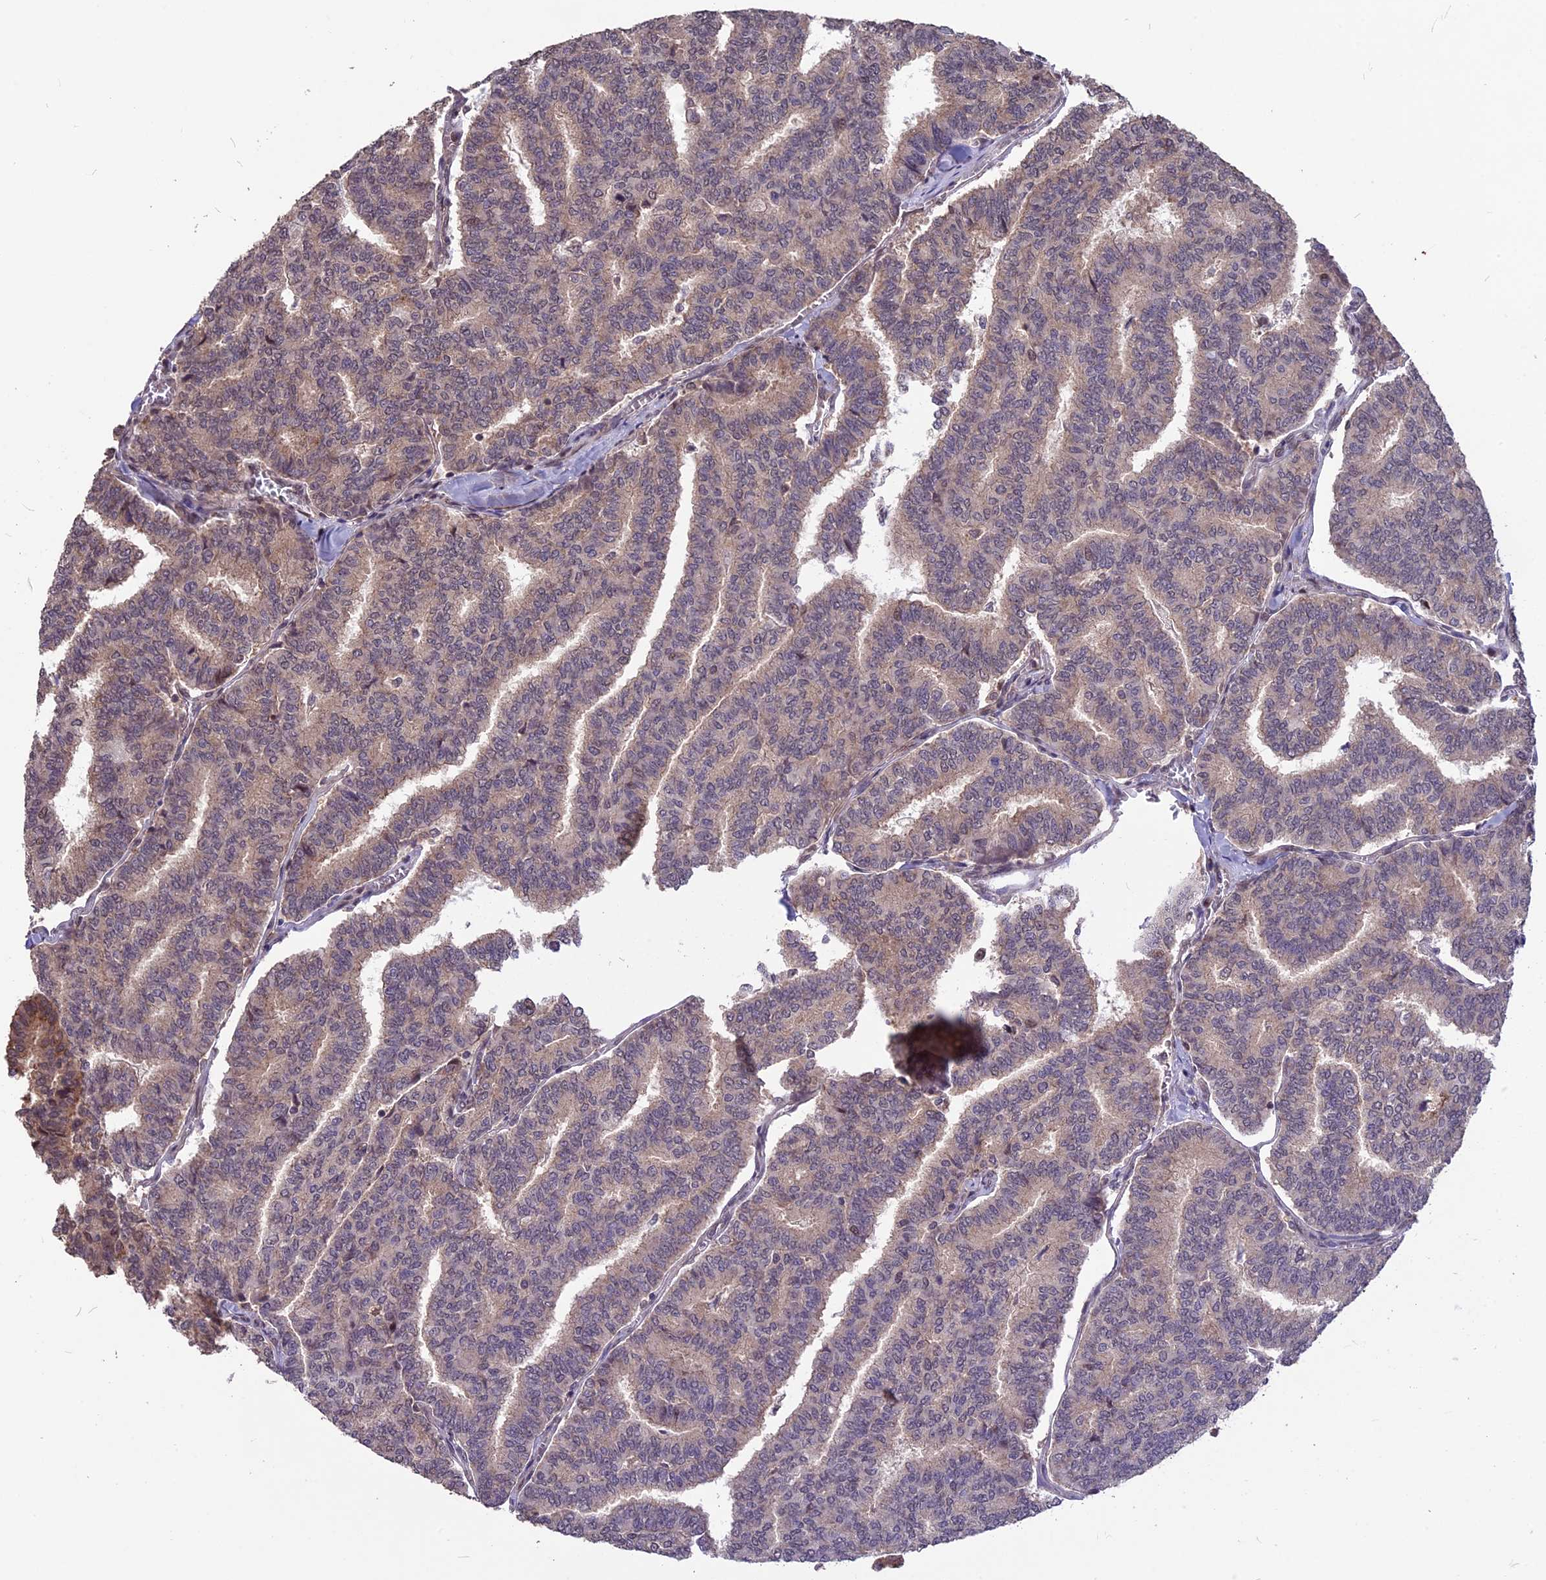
{"staining": {"intensity": "weak", "quantity": "<25%", "location": "cytoplasmic/membranous"}, "tissue": "thyroid cancer", "cell_type": "Tumor cells", "image_type": "cancer", "snomed": [{"axis": "morphology", "description": "Papillary adenocarcinoma, NOS"}, {"axis": "topography", "description": "Thyroid gland"}], "caption": "Immunohistochemistry (IHC) of thyroid cancer (papillary adenocarcinoma) demonstrates no expression in tumor cells.", "gene": "ZNF598", "patient": {"sex": "female", "age": 35}}